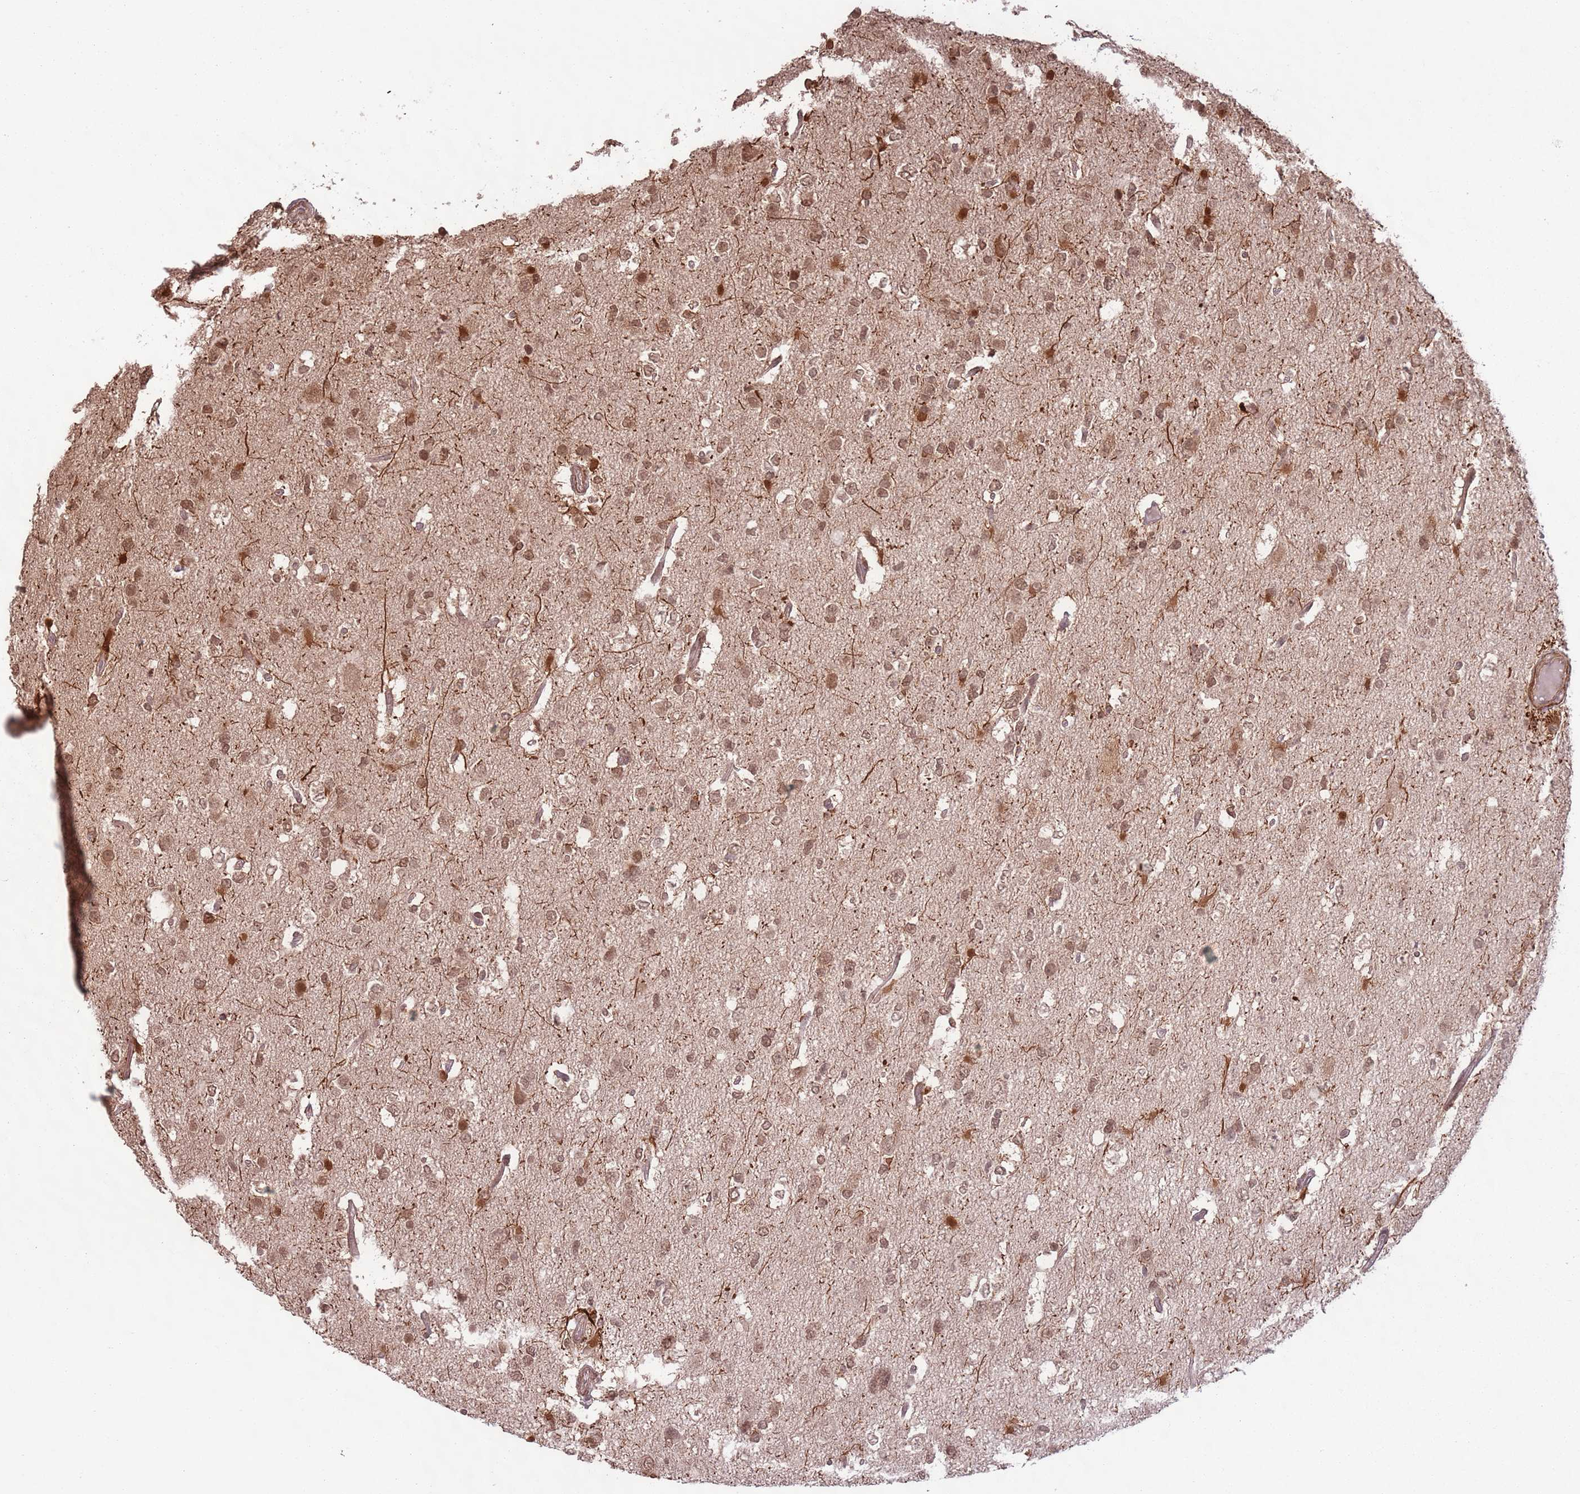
{"staining": {"intensity": "moderate", "quantity": ">75%", "location": "nuclear"}, "tissue": "glioma", "cell_type": "Tumor cells", "image_type": "cancer", "snomed": [{"axis": "morphology", "description": "Glioma, malignant, High grade"}, {"axis": "topography", "description": "Brain"}], "caption": "A brown stain shows moderate nuclear positivity of a protein in human glioma tumor cells.", "gene": "CCDC154", "patient": {"sex": "male", "age": 53}}